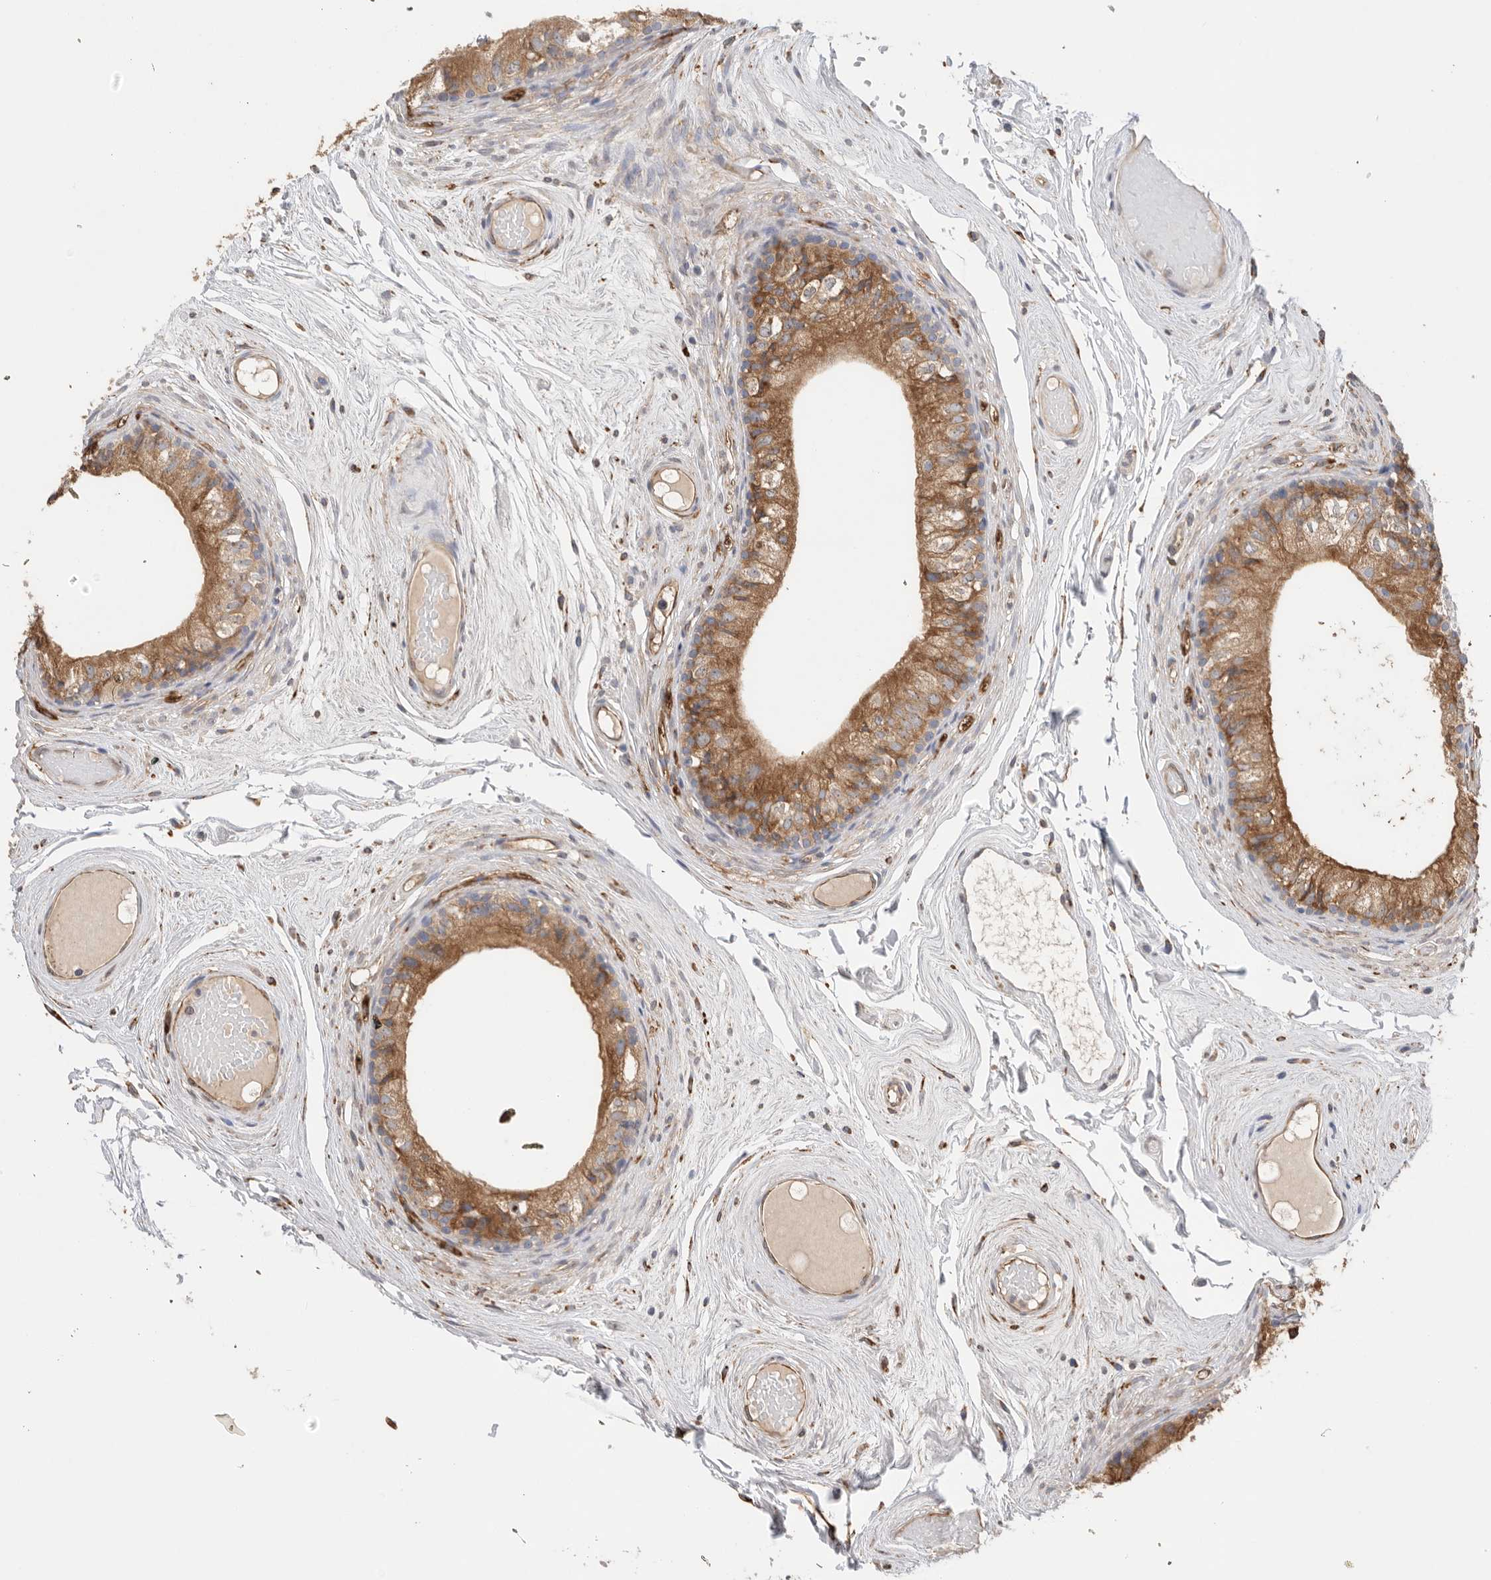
{"staining": {"intensity": "moderate", "quantity": ">75%", "location": "cytoplasmic/membranous"}, "tissue": "epididymis", "cell_type": "Glandular cells", "image_type": "normal", "snomed": [{"axis": "morphology", "description": "Normal tissue, NOS"}, {"axis": "topography", "description": "Epididymis"}], "caption": "A high-resolution micrograph shows IHC staining of benign epididymis, which demonstrates moderate cytoplasmic/membranous expression in about >75% of glandular cells.", "gene": "BLOC1S5", "patient": {"sex": "male", "age": 79}}